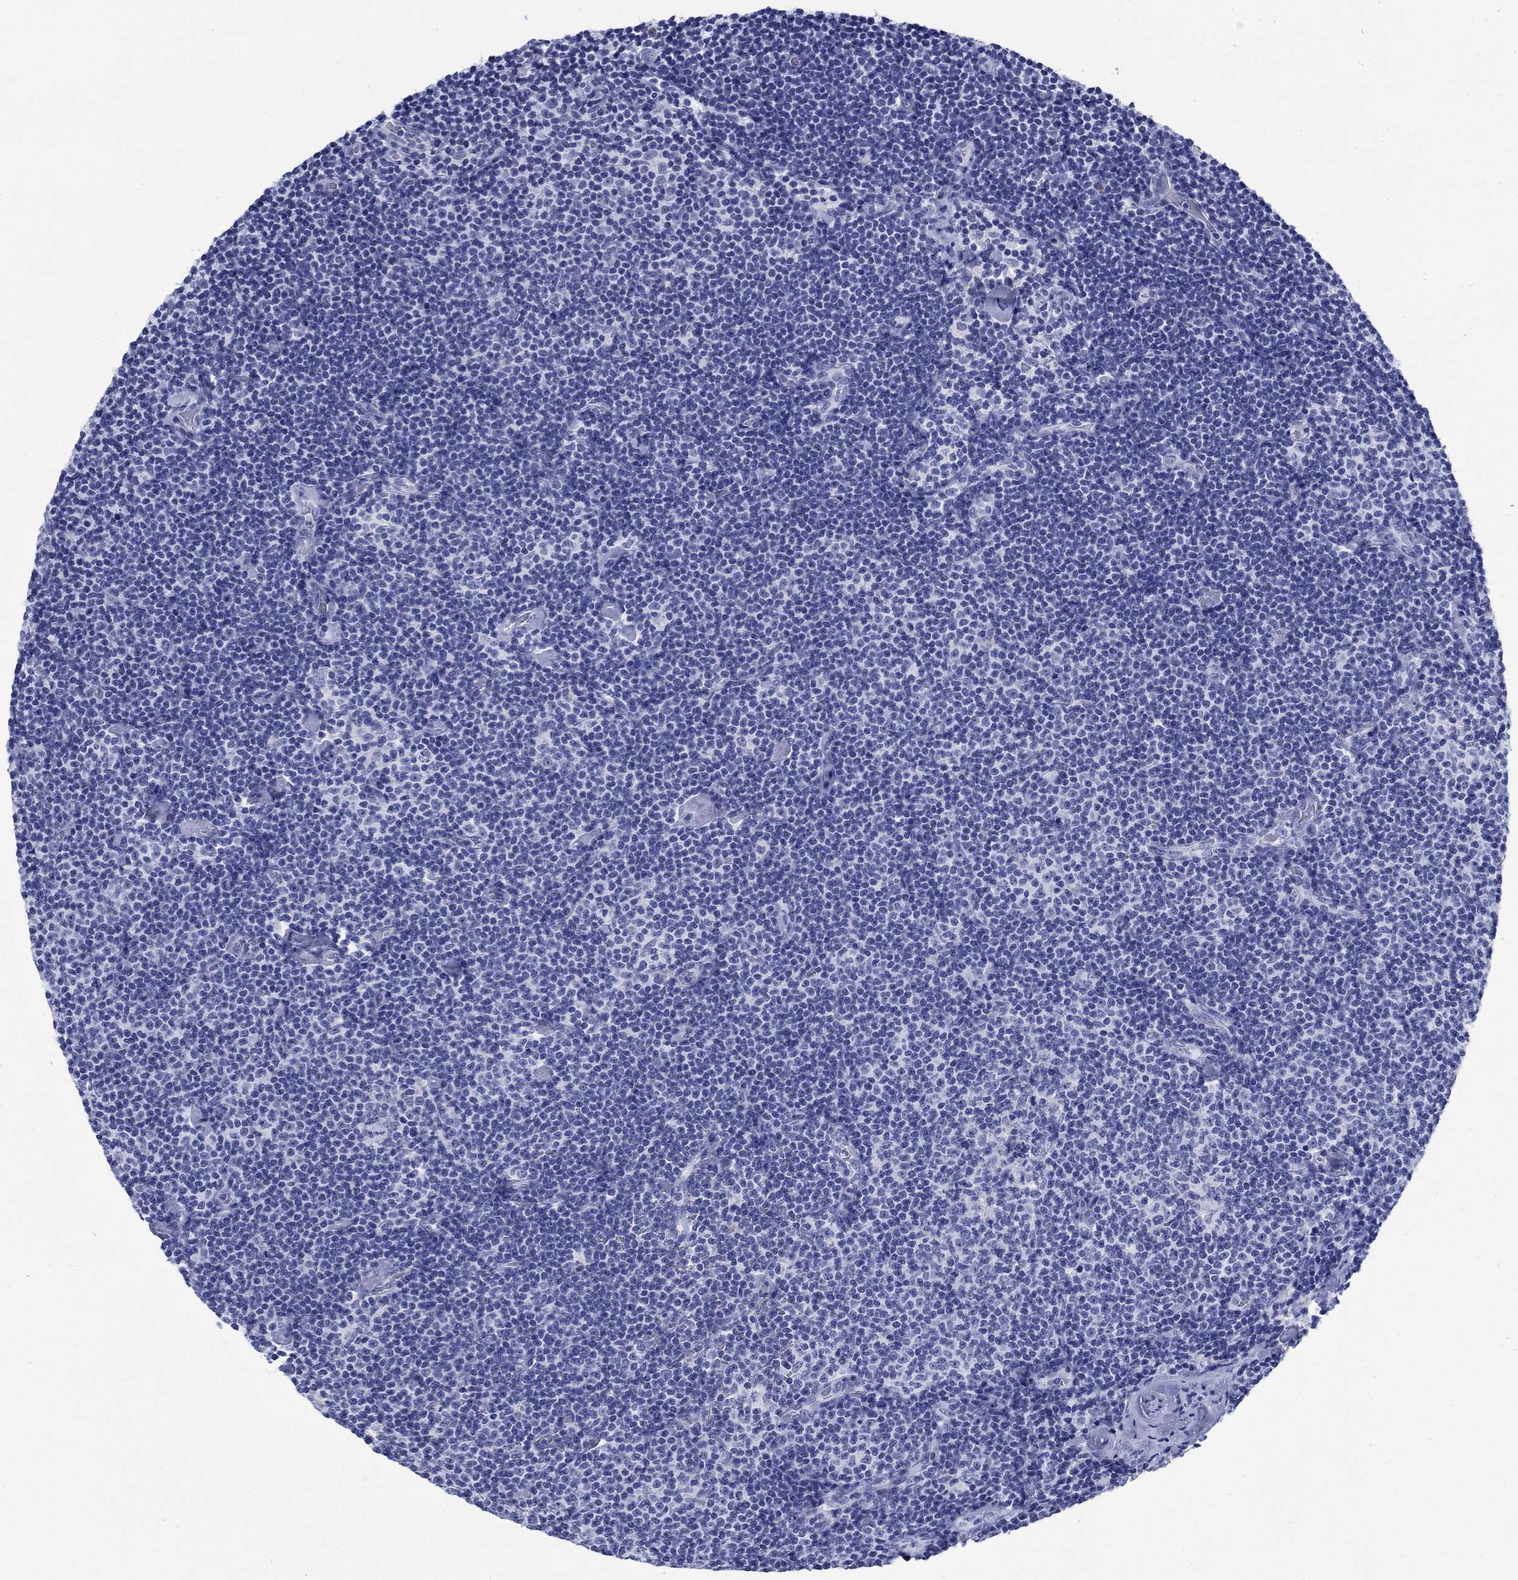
{"staining": {"intensity": "negative", "quantity": "none", "location": "none"}, "tissue": "lymphoma", "cell_type": "Tumor cells", "image_type": "cancer", "snomed": [{"axis": "morphology", "description": "Malignant lymphoma, non-Hodgkin's type, Low grade"}, {"axis": "topography", "description": "Lymph node"}], "caption": "The histopathology image demonstrates no significant positivity in tumor cells of low-grade malignant lymphoma, non-Hodgkin's type.", "gene": "KRT76", "patient": {"sex": "male", "age": 81}}